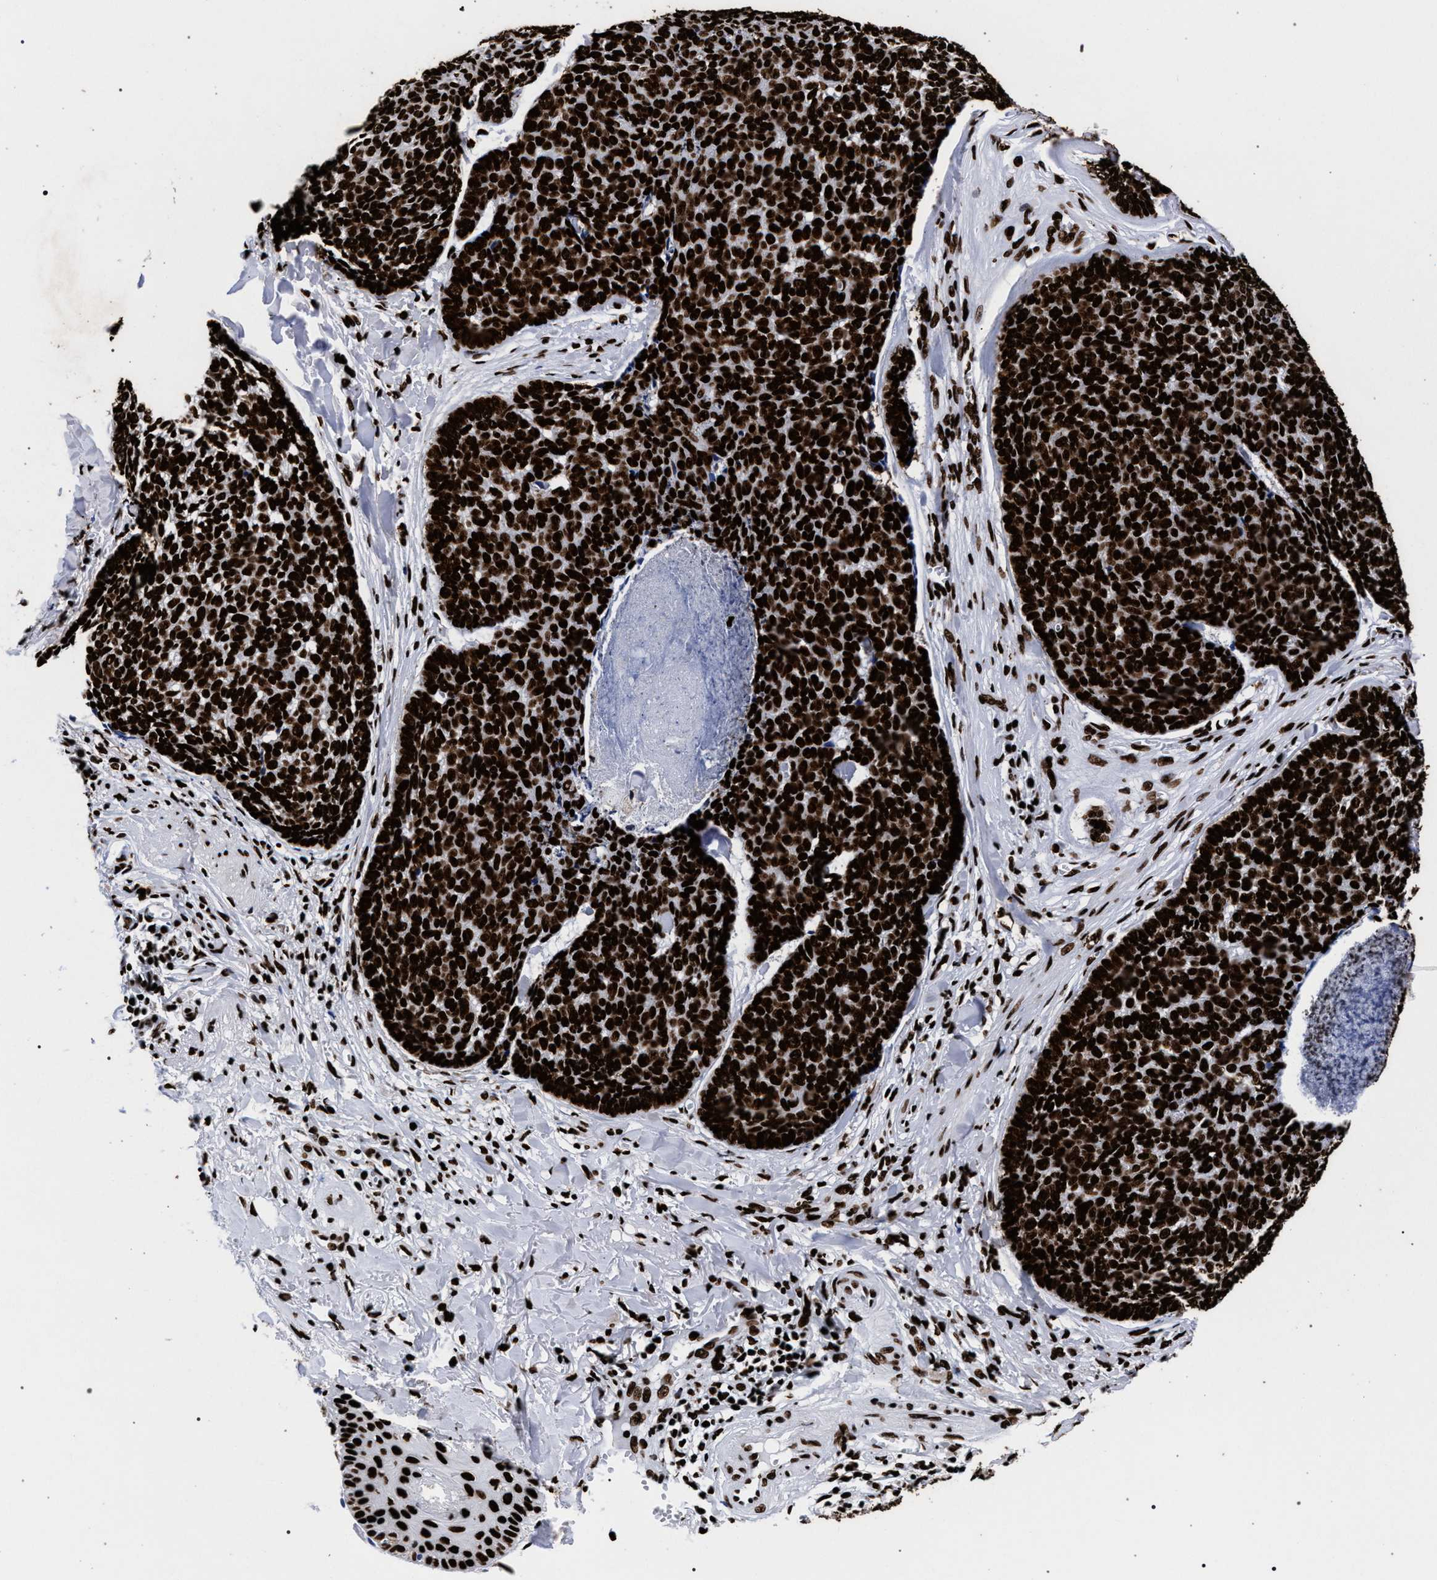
{"staining": {"intensity": "strong", "quantity": ">75%", "location": "nuclear"}, "tissue": "skin cancer", "cell_type": "Tumor cells", "image_type": "cancer", "snomed": [{"axis": "morphology", "description": "Basal cell carcinoma"}, {"axis": "topography", "description": "Skin"}], "caption": "Tumor cells reveal strong nuclear expression in approximately >75% of cells in basal cell carcinoma (skin).", "gene": "HNRNPA1", "patient": {"sex": "male", "age": 84}}